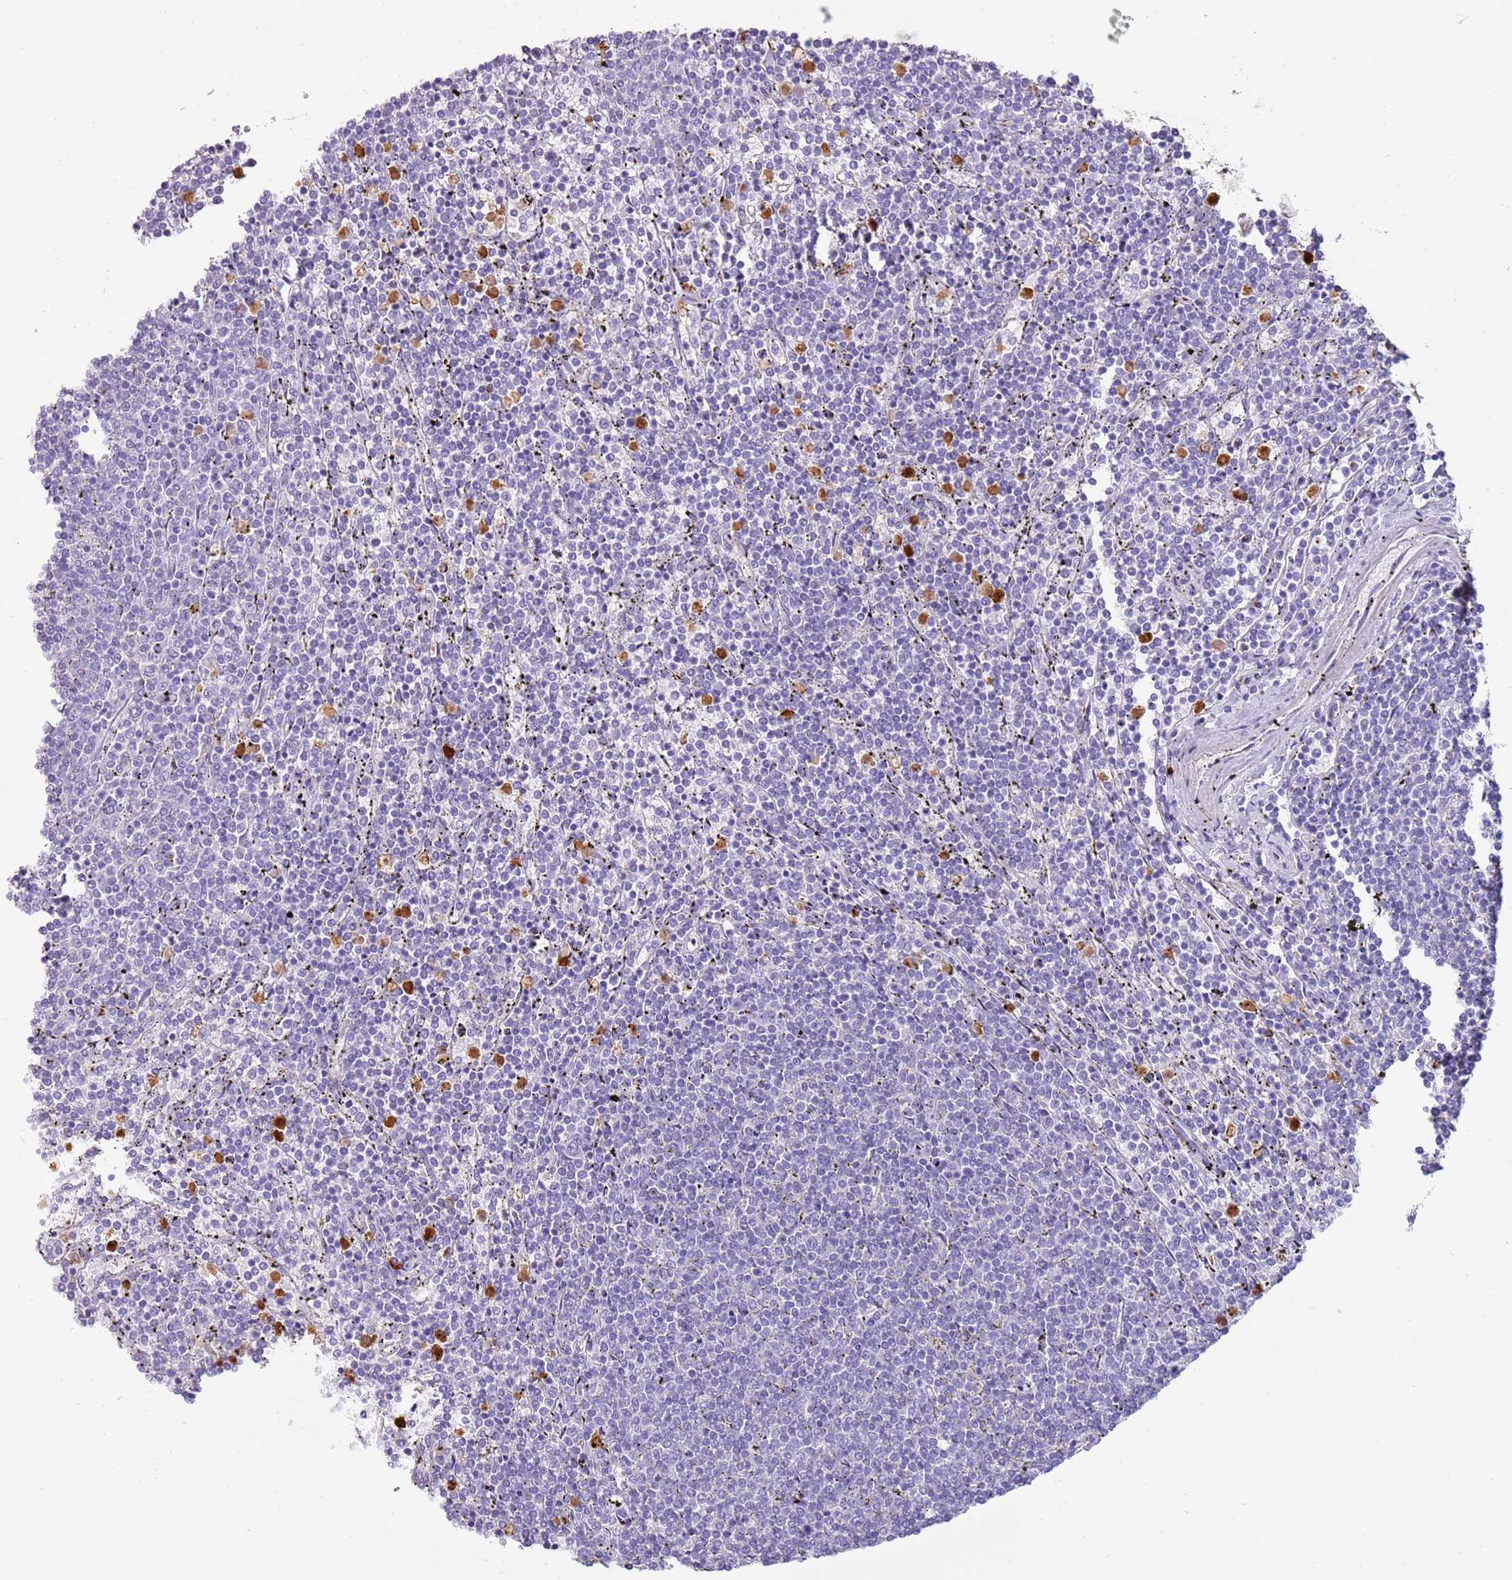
{"staining": {"intensity": "negative", "quantity": "none", "location": "none"}, "tissue": "lymphoma", "cell_type": "Tumor cells", "image_type": "cancer", "snomed": [{"axis": "morphology", "description": "Malignant lymphoma, non-Hodgkin's type, Low grade"}, {"axis": "topography", "description": "Spleen"}], "caption": "Immunohistochemistry histopathology image of neoplastic tissue: human lymphoma stained with DAB (3,3'-diaminobenzidine) reveals no significant protein expression in tumor cells. (Brightfield microscopy of DAB (3,3'-diaminobenzidine) IHC at high magnification).", "gene": "NBPF6", "patient": {"sex": "female", "age": 50}}